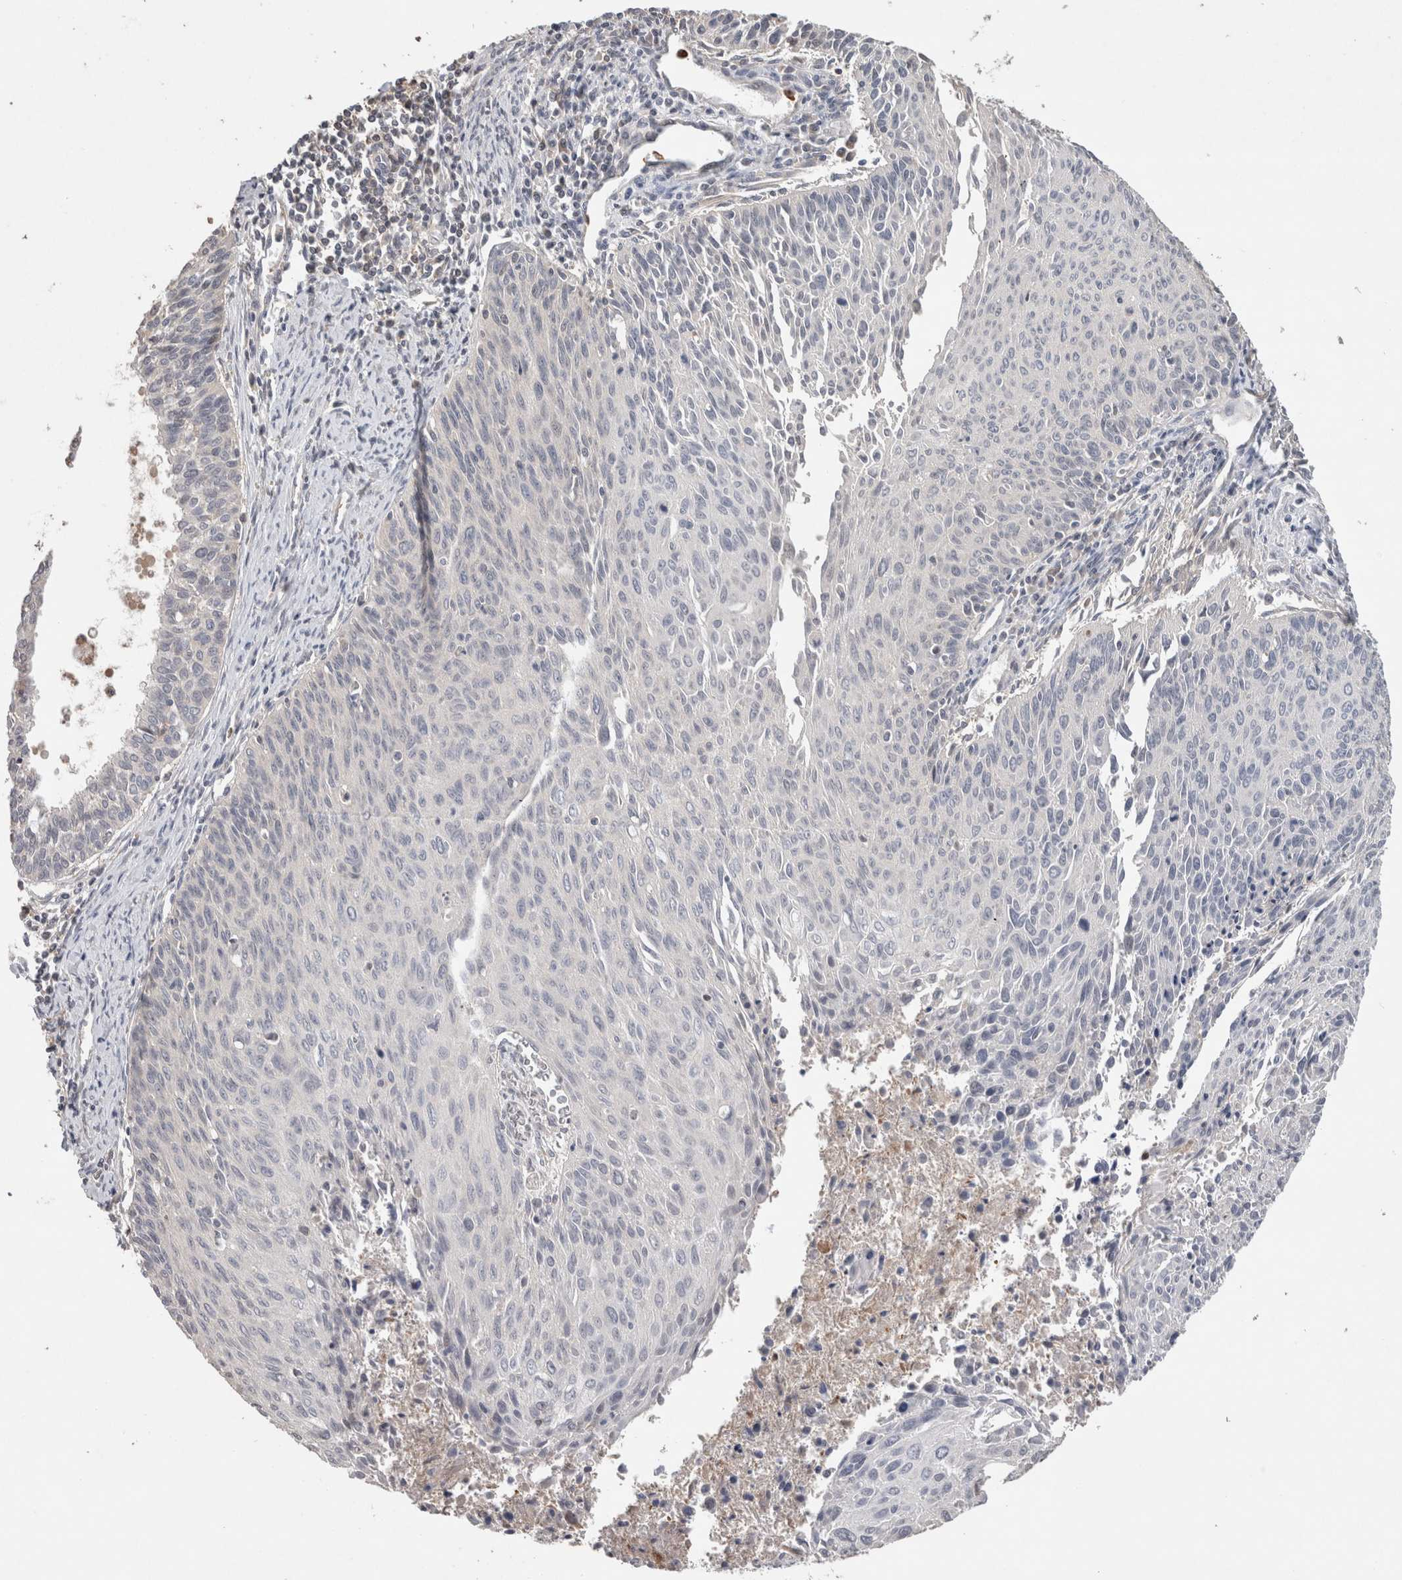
{"staining": {"intensity": "negative", "quantity": "none", "location": "none"}, "tissue": "cervical cancer", "cell_type": "Tumor cells", "image_type": "cancer", "snomed": [{"axis": "morphology", "description": "Squamous cell carcinoma, NOS"}, {"axis": "topography", "description": "Cervix"}], "caption": "This is a photomicrograph of immunohistochemistry (IHC) staining of squamous cell carcinoma (cervical), which shows no expression in tumor cells.", "gene": "TRIM5", "patient": {"sex": "female", "age": 55}}